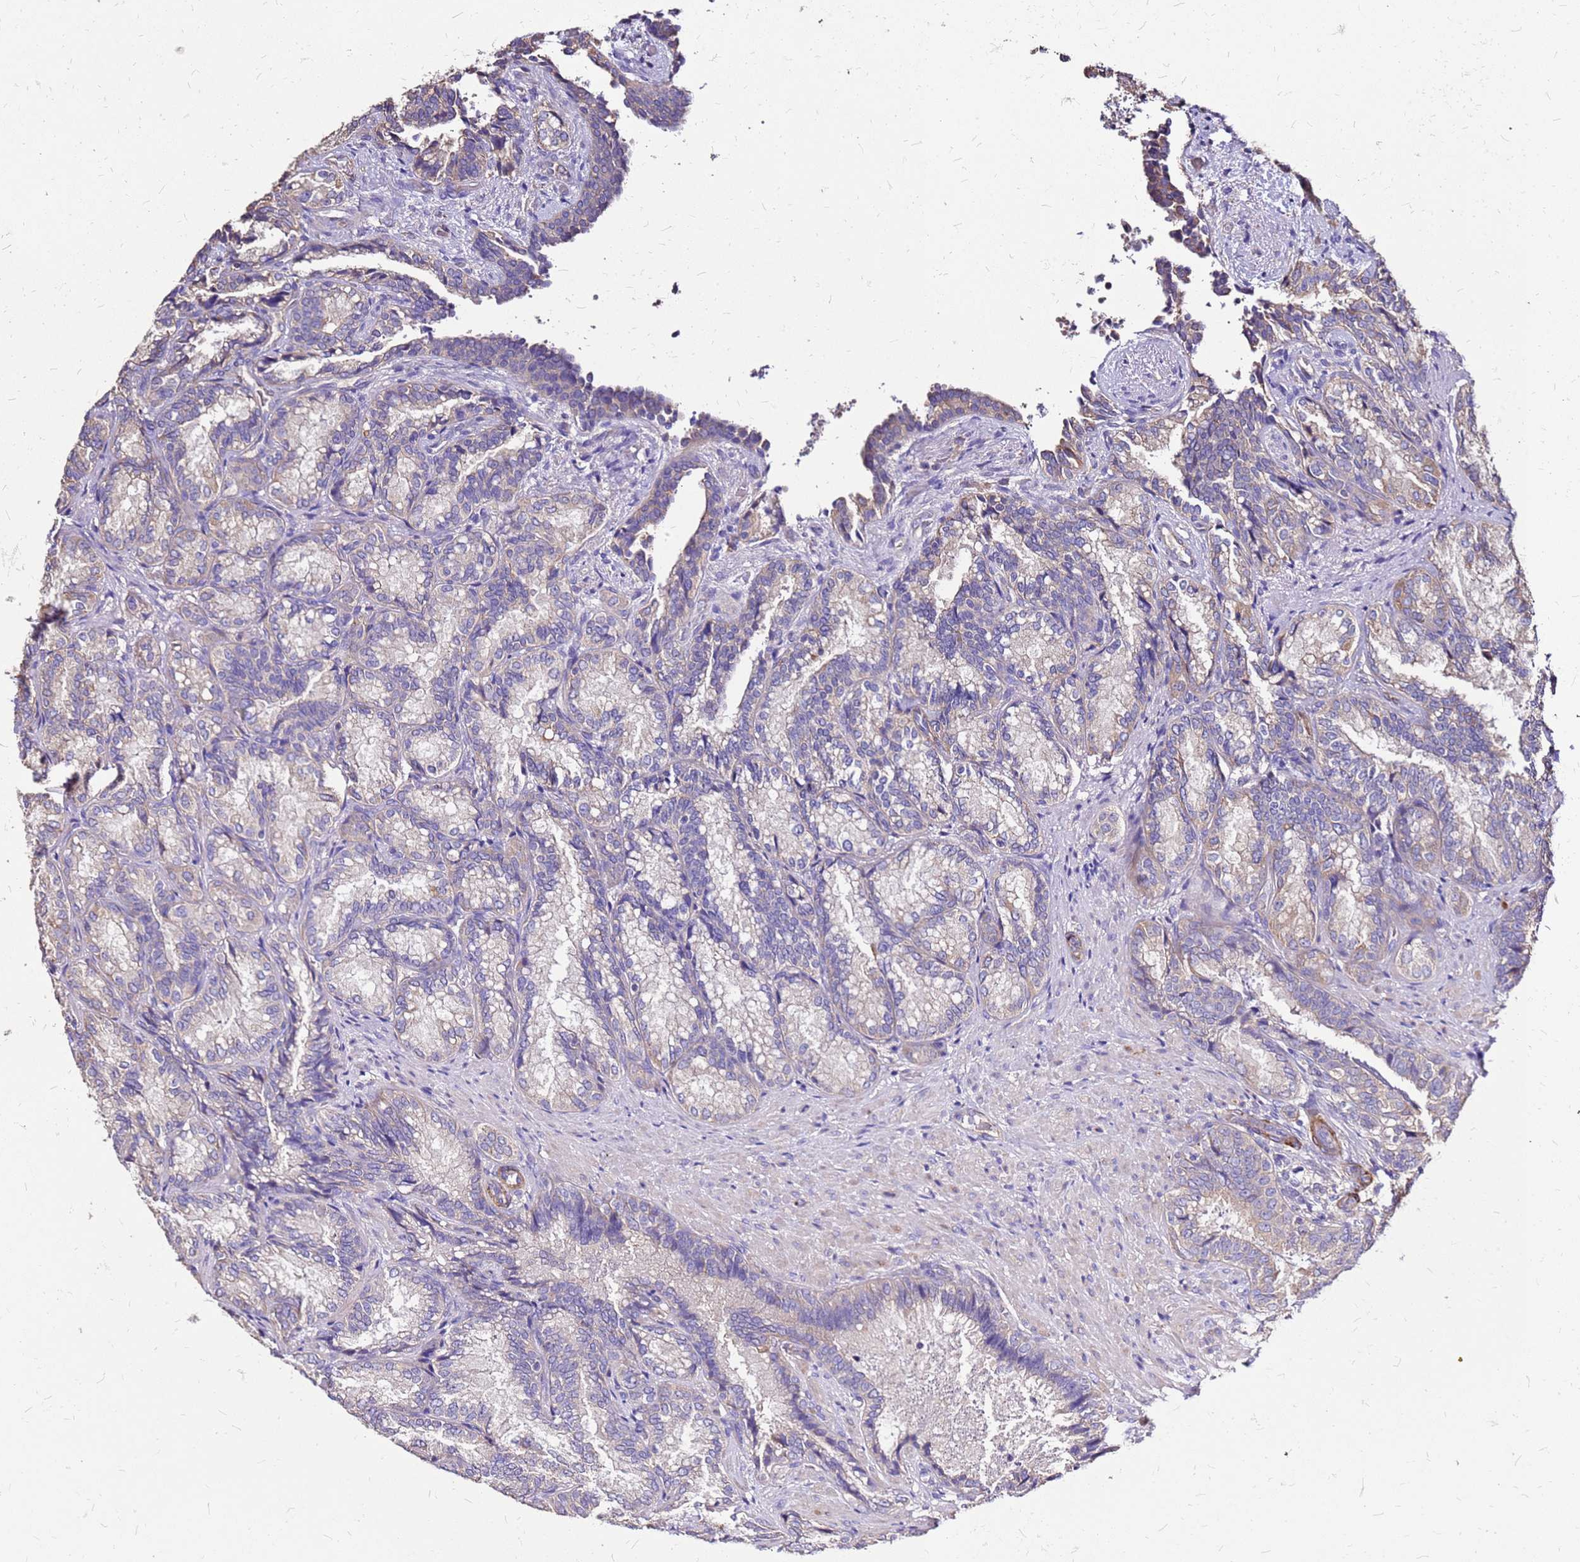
{"staining": {"intensity": "moderate", "quantity": "<25%", "location": "cytoplasmic/membranous"}, "tissue": "seminal vesicle", "cell_type": "Glandular cells", "image_type": "normal", "snomed": [{"axis": "morphology", "description": "Normal tissue, NOS"}, {"axis": "topography", "description": "Seminal veicle"}], "caption": "Immunohistochemistry (IHC) staining of normal seminal vesicle, which shows low levels of moderate cytoplasmic/membranous positivity in approximately <25% of glandular cells indicating moderate cytoplasmic/membranous protein positivity. The staining was performed using DAB (3,3'-diaminobenzidine) (brown) for protein detection and nuclei were counterstained in hematoxylin (blue).", "gene": "EXD3", "patient": {"sex": "male", "age": 58}}